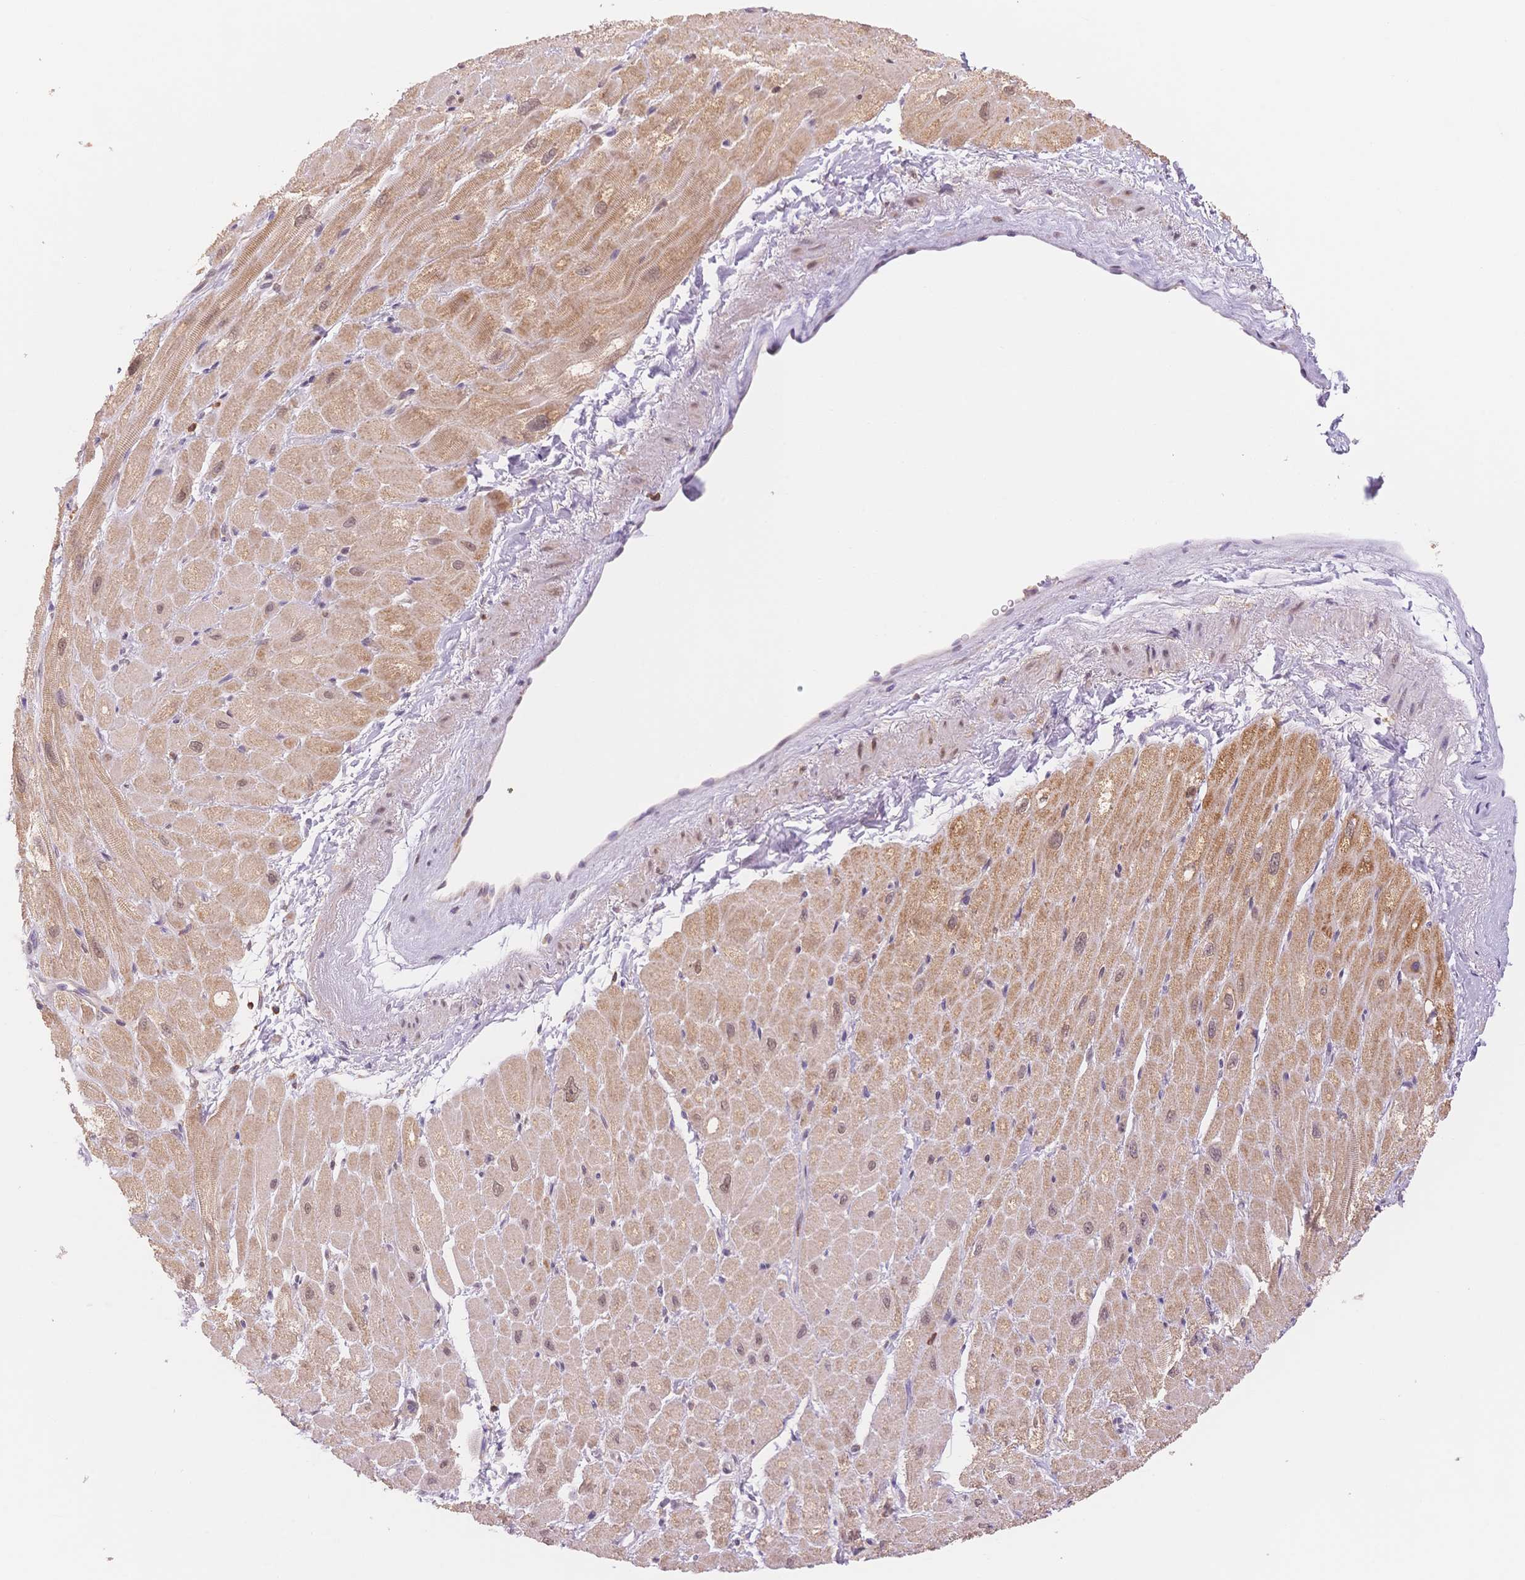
{"staining": {"intensity": "weak", "quantity": ">75%", "location": "cytoplasmic/membranous"}, "tissue": "heart muscle", "cell_type": "Cardiomyocytes", "image_type": "normal", "snomed": [{"axis": "morphology", "description": "Normal tissue, NOS"}, {"axis": "topography", "description": "Heart"}], "caption": "The immunohistochemical stain labels weak cytoplasmic/membranous staining in cardiomyocytes of unremarkable heart muscle.", "gene": "STK39", "patient": {"sex": "male", "age": 62}}